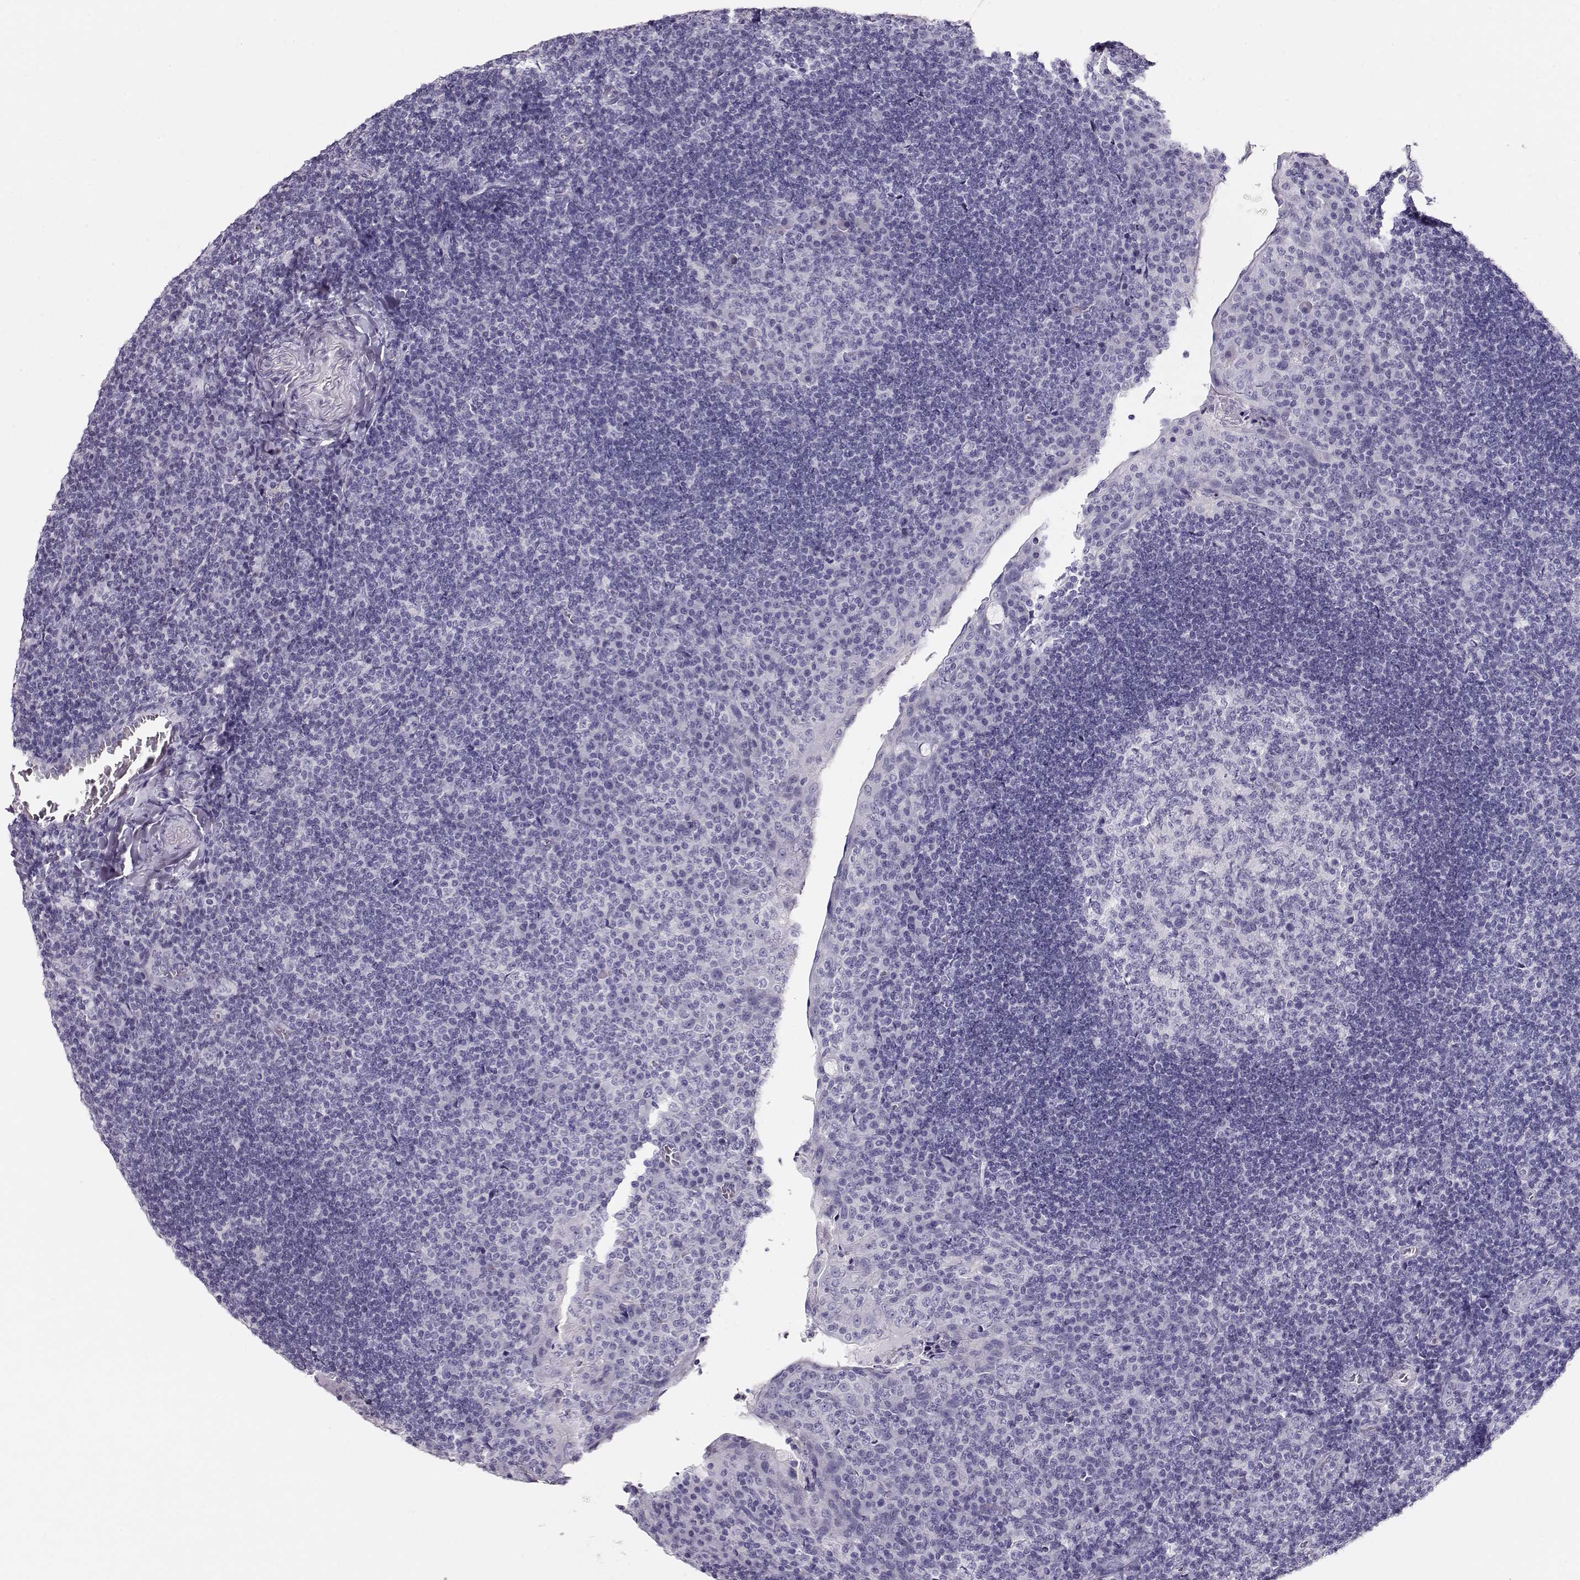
{"staining": {"intensity": "negative", "quantity": "none", "location": "none"}, "tissue": "tonsil", "cell_type": "Germinal center cells", "image_type": "normal", "snomed": [{"axis": "morphology", "description": "Normal tissue, NOS"}, {"axis": "topography", "description": "Tonsil"}], "caption": "The IHC histopathology image has no significant staining in germinal center cells of tonsil.", "gene": "ACTN2", "patient": {"sex": "male", "age": 17}}